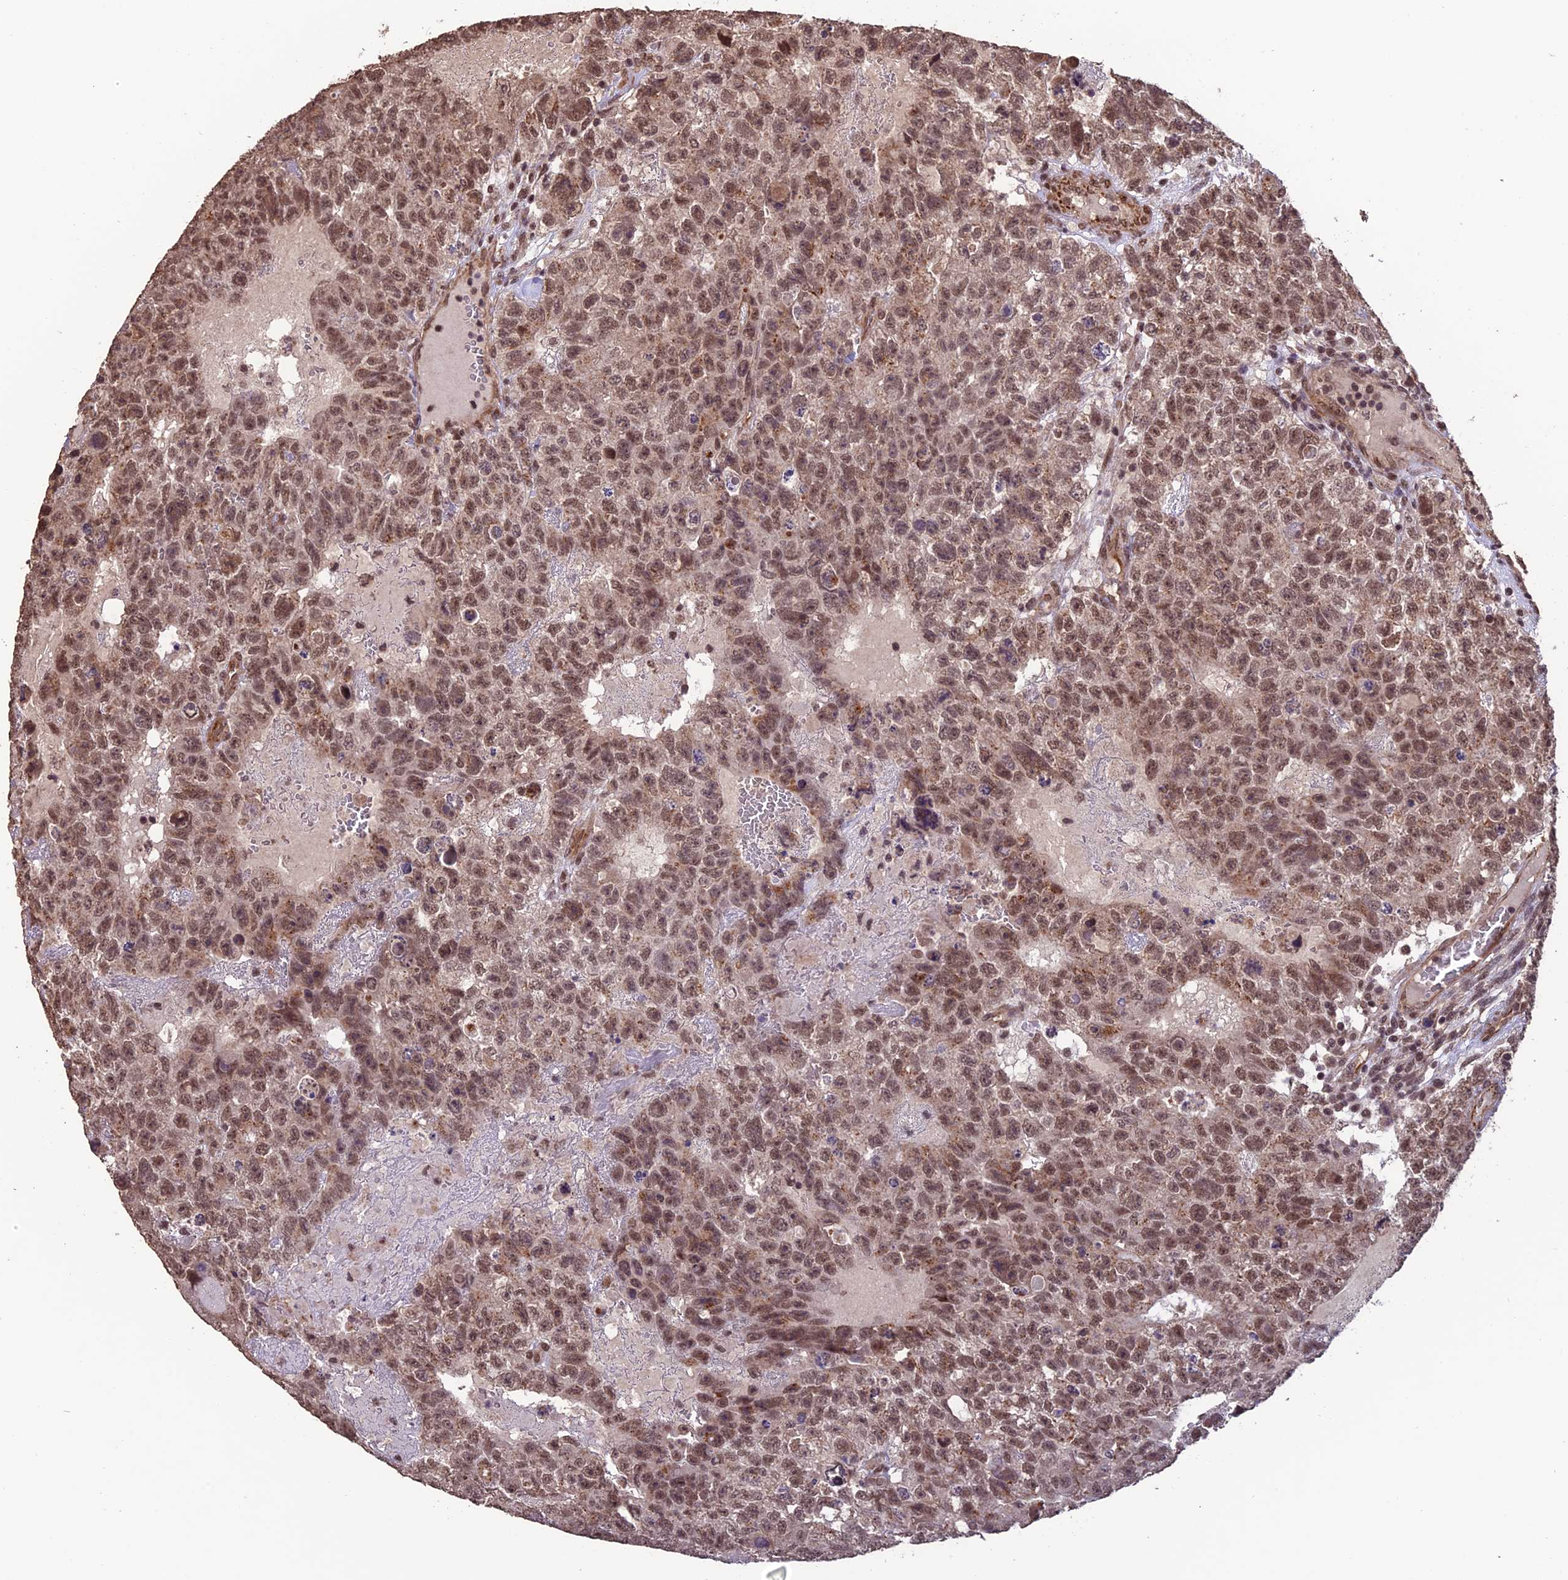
{"staining": {"intensity": "moderate", "quantity": ">75%", "location": "nuclear"}, "tissue": "testis cancer", "cell_type": "Tumor cells", "image_type": "cancer", "snomed": [{"axis": "morphology", "description": "Carcinoma, Embryonal, NOS"}, {"axis": "topography", "description": "Testis"}], "caption": "High-power microscopy captured an immunohistochemistry (IHC) histopathology image of testis cancer (embryonal carcinoma), revealing moderate nuclear expression in approximately >75% of tumor cells.", "gene": "CABIN1", "patient": {"sex": "male", "age": 26}}